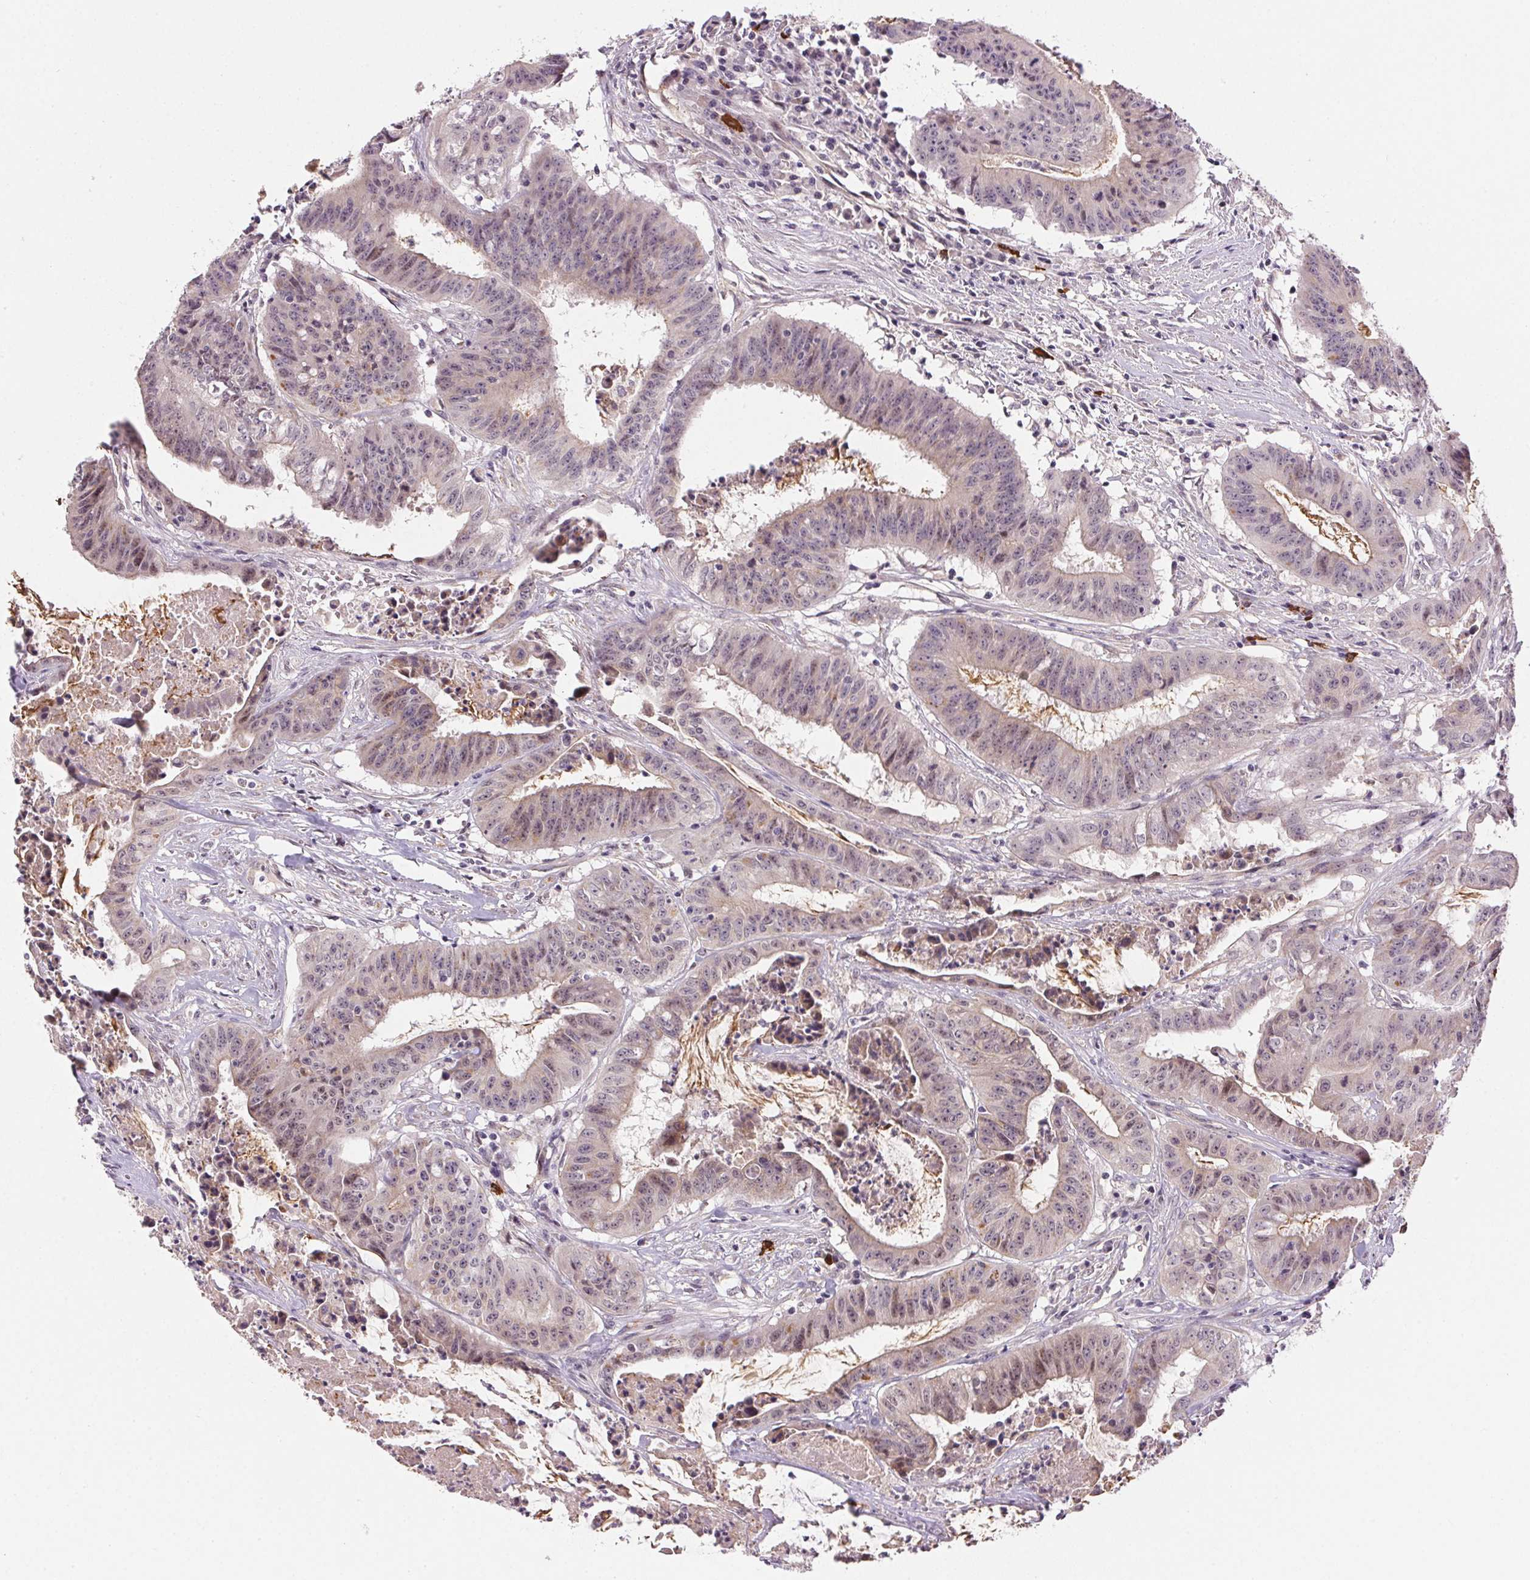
{"staining": {"intensity": "weak", "quantity": "25%-75%", "location": "cytoplasmic/membranous,nuclear"}, "tissue": "colorectal cancer", "cell_type": "Tumor cells", "image_type": "cancer", "snomed": [{"axis": "morphology", "description": "Adenocarcinoma, NOS"}, {"axis": "topography", "description": "Colon"}], "caption": "This is an image of immunohistochemistry (IHC) staining of adenocarcinoma (colorectal), which shows weak expression in the cytoplasmic/membranous and nuclear of tumor cells.", "gene": "CFAP92", "patient": {"sex": "male", "age": 33}}